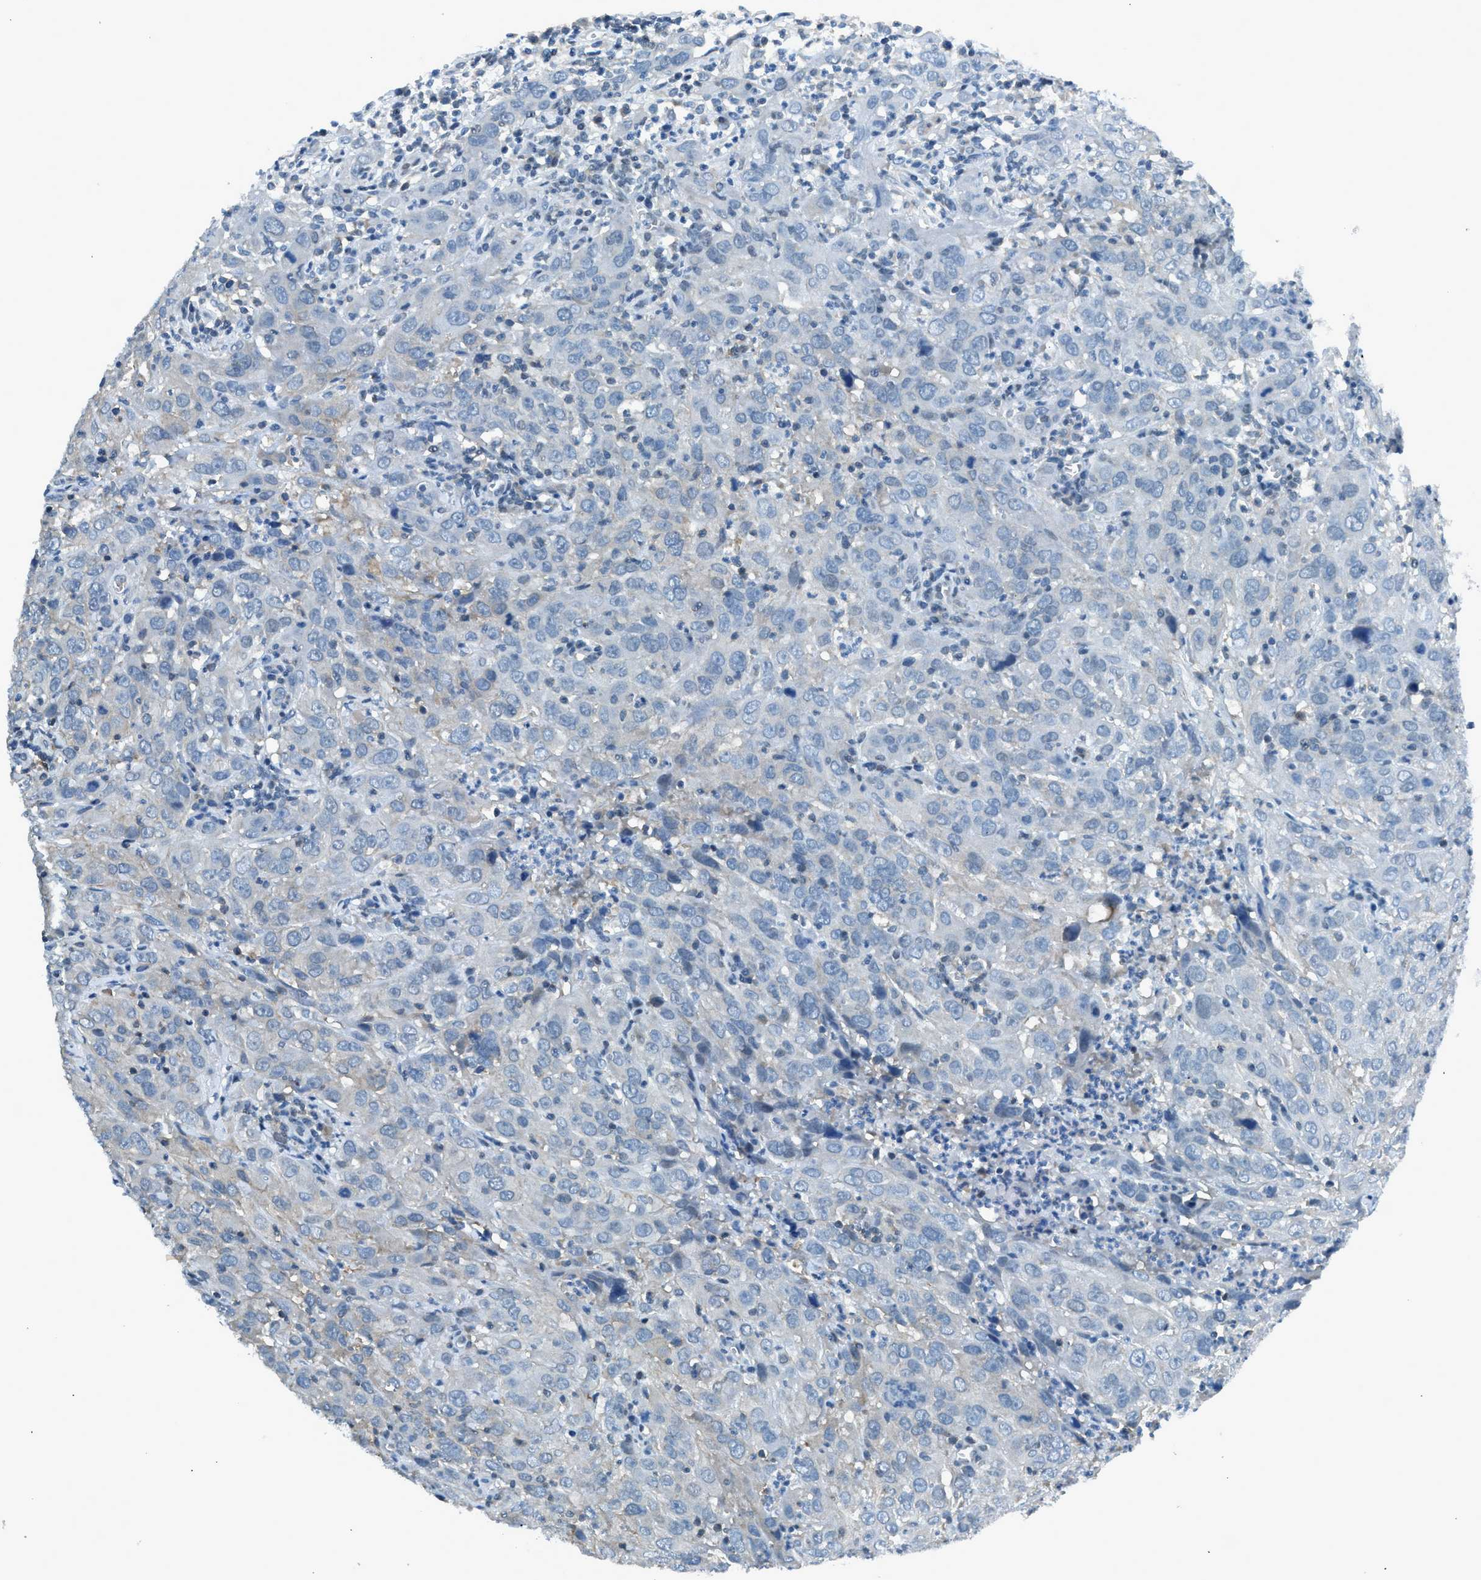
{"staining": {"intensity": "negative", "quantity": "none", "location": "none"}, "tissue": "cervical cancer", "cell_type": "Tumor cells", "image_type": "cancer", "snomed": [{"axis": "morphology", "description": "Squamous cell carcinoma, NOS"}, {"axis": "topography", "description": "Cervix"}], "caption": "Tumor cells are negative for protein expression in human squamous cell carcinoma (cervical).", "gene": "LMLN", "patient": {"sex": "female", "age": 32}}